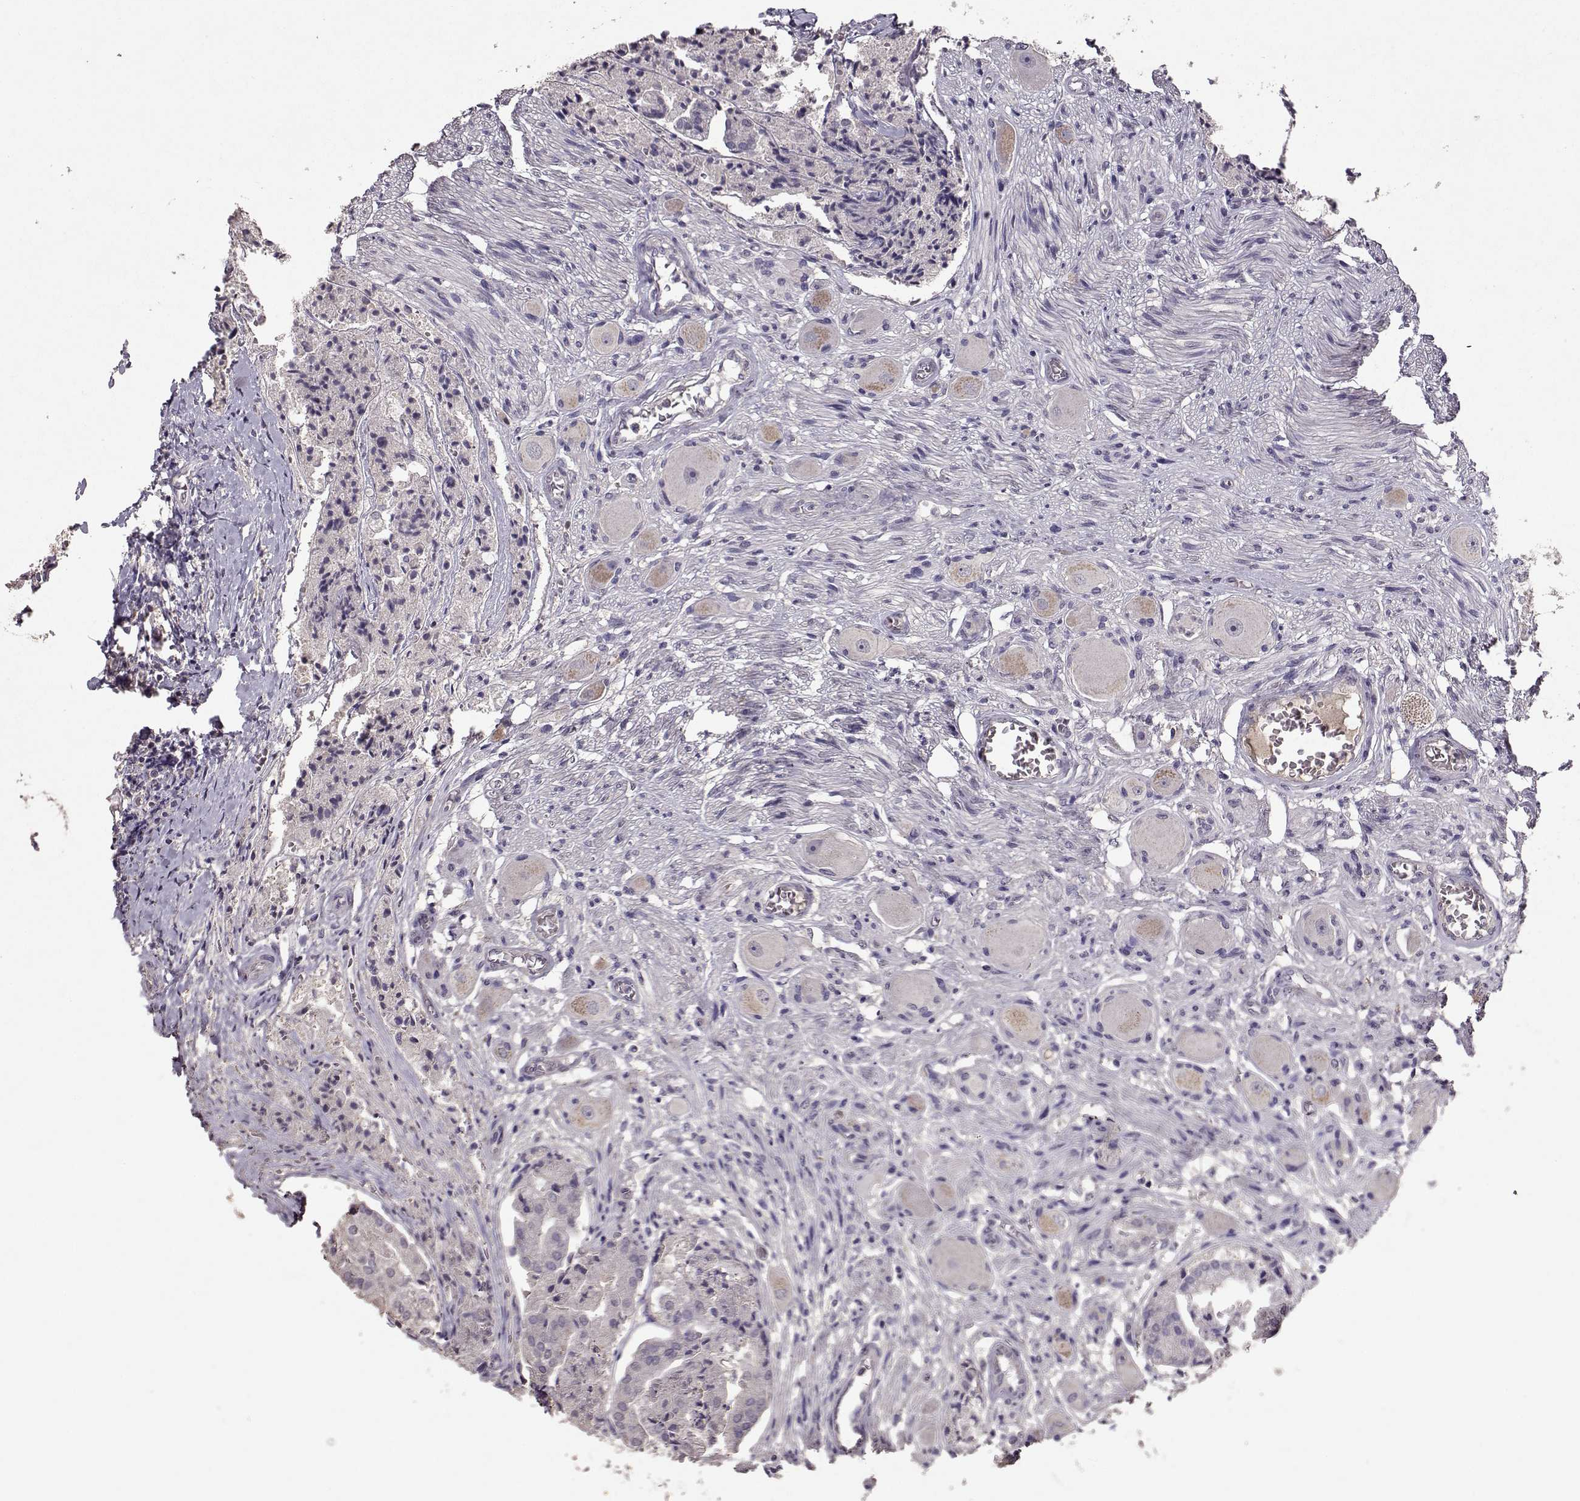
{"staining": {"intensity": "negative", "quantity": "none", "location": "none"}, "tissue": "prostate cancer", "cell_type": "Tumor cells", "image_type": "cancer", "snomed": [{"axis": "morphology", "description": "Adenocarcinoma, NOS"}, {"axis": "topography", "description": "Prostate and seminal vesicle, NOS"}, {"axis": "topography", "description": "Prostate"}], "caption": "The histopathology image exhibits no staining of tumor cells in prostate adenocarcinoma.", "gene": "PMCH", "patient": {"sex": "male", "age": 44}}